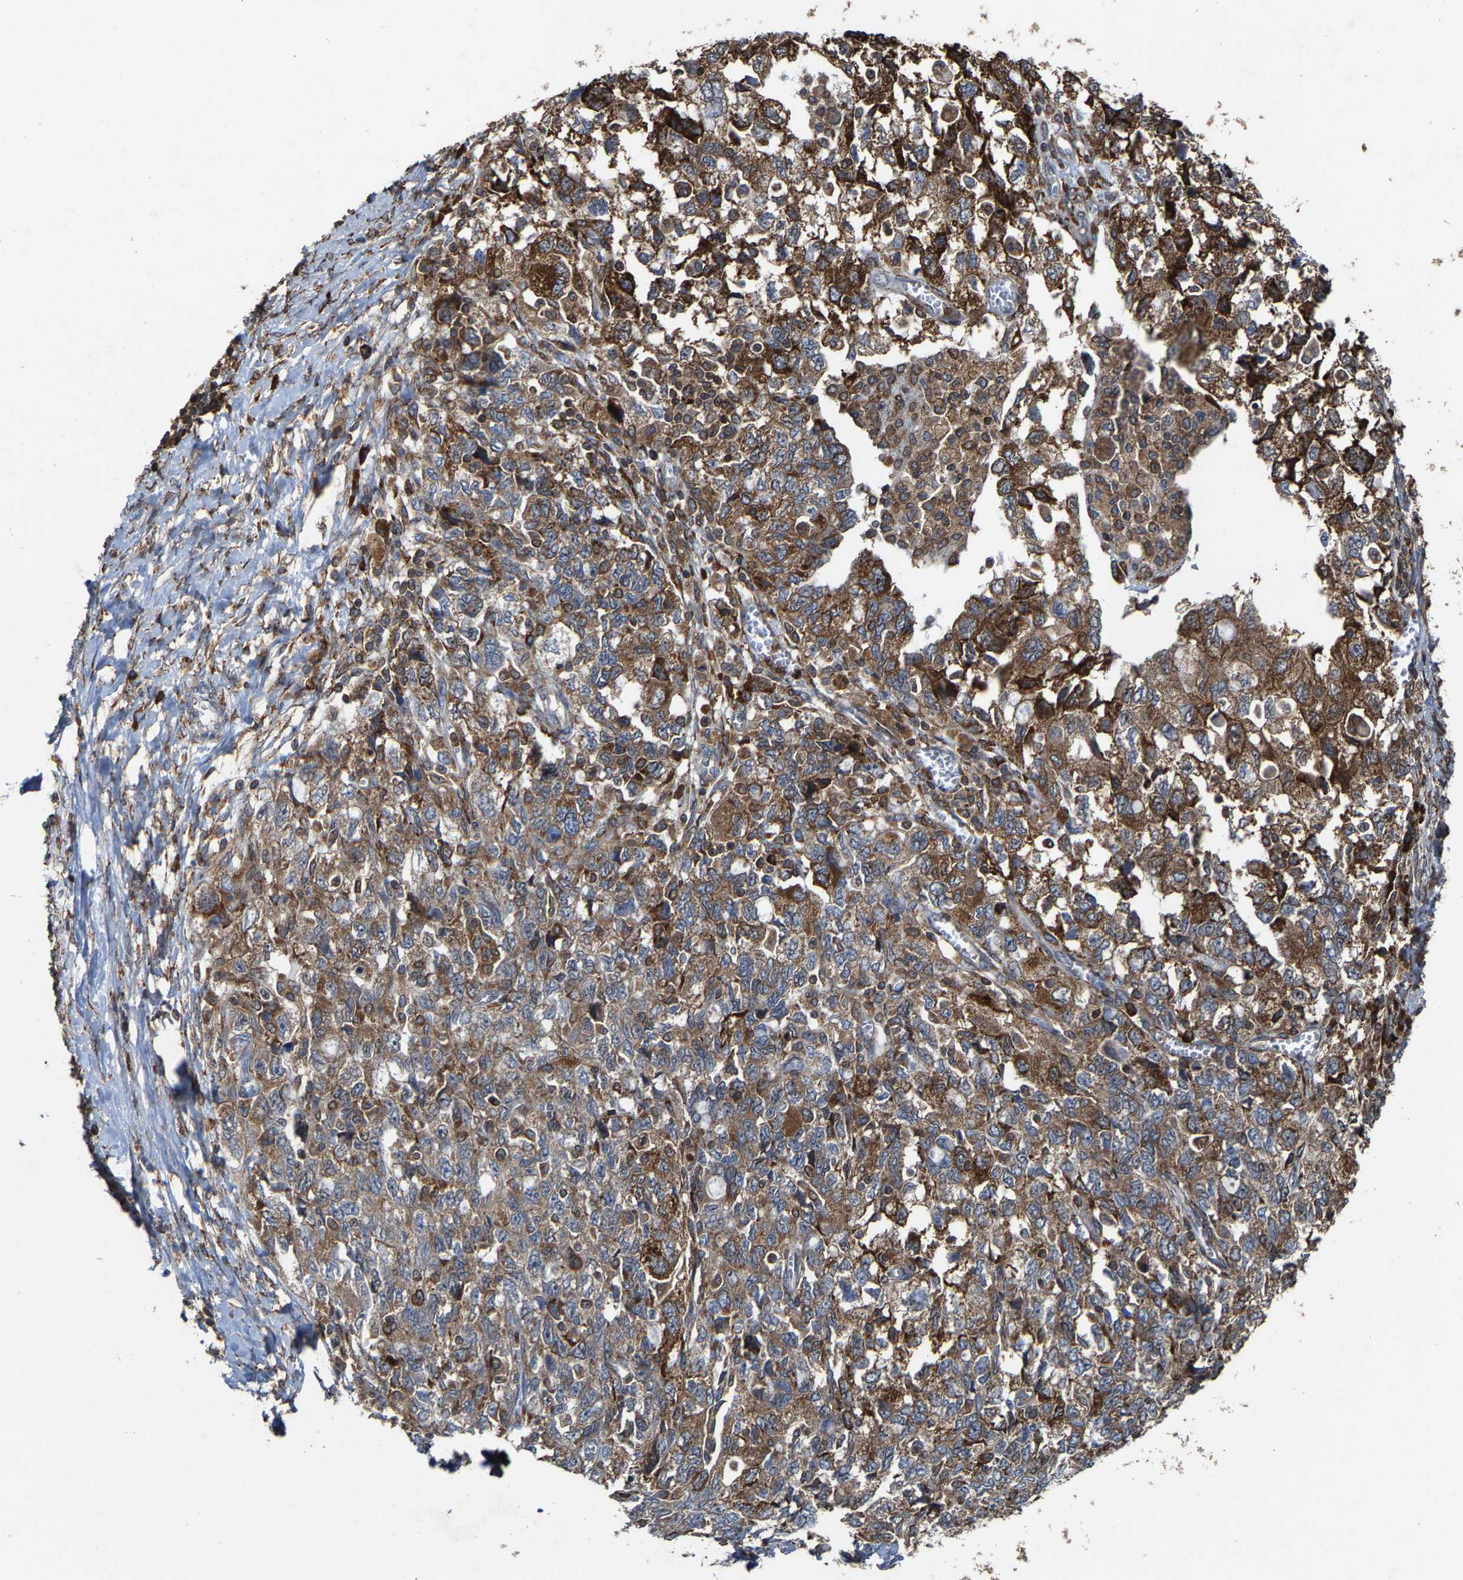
{"staining": {"intensity": "strong", "quantity": ">75%", "location": "cytoplasmic/membranous"}, "tissue": "ovarian cancer", "cell_type": "Tumor cells", "image_type": "cancer", "snomed": [{"axis": "morphology", "description": "Carcinoma, NOS"}, {"axis": "morphology", "description": "Cystadenocarcinoma, serous, NOS"}, {"axis": "topography", "description": "Ovary"}], "caption": "A photomicrograph of ovarian cancer stained for a protein exhibits strong cytoplasmic/membranous brown staining in tumor cells.", "gene": "FGD3", "patient": {"sex": "female", "age": 69}}